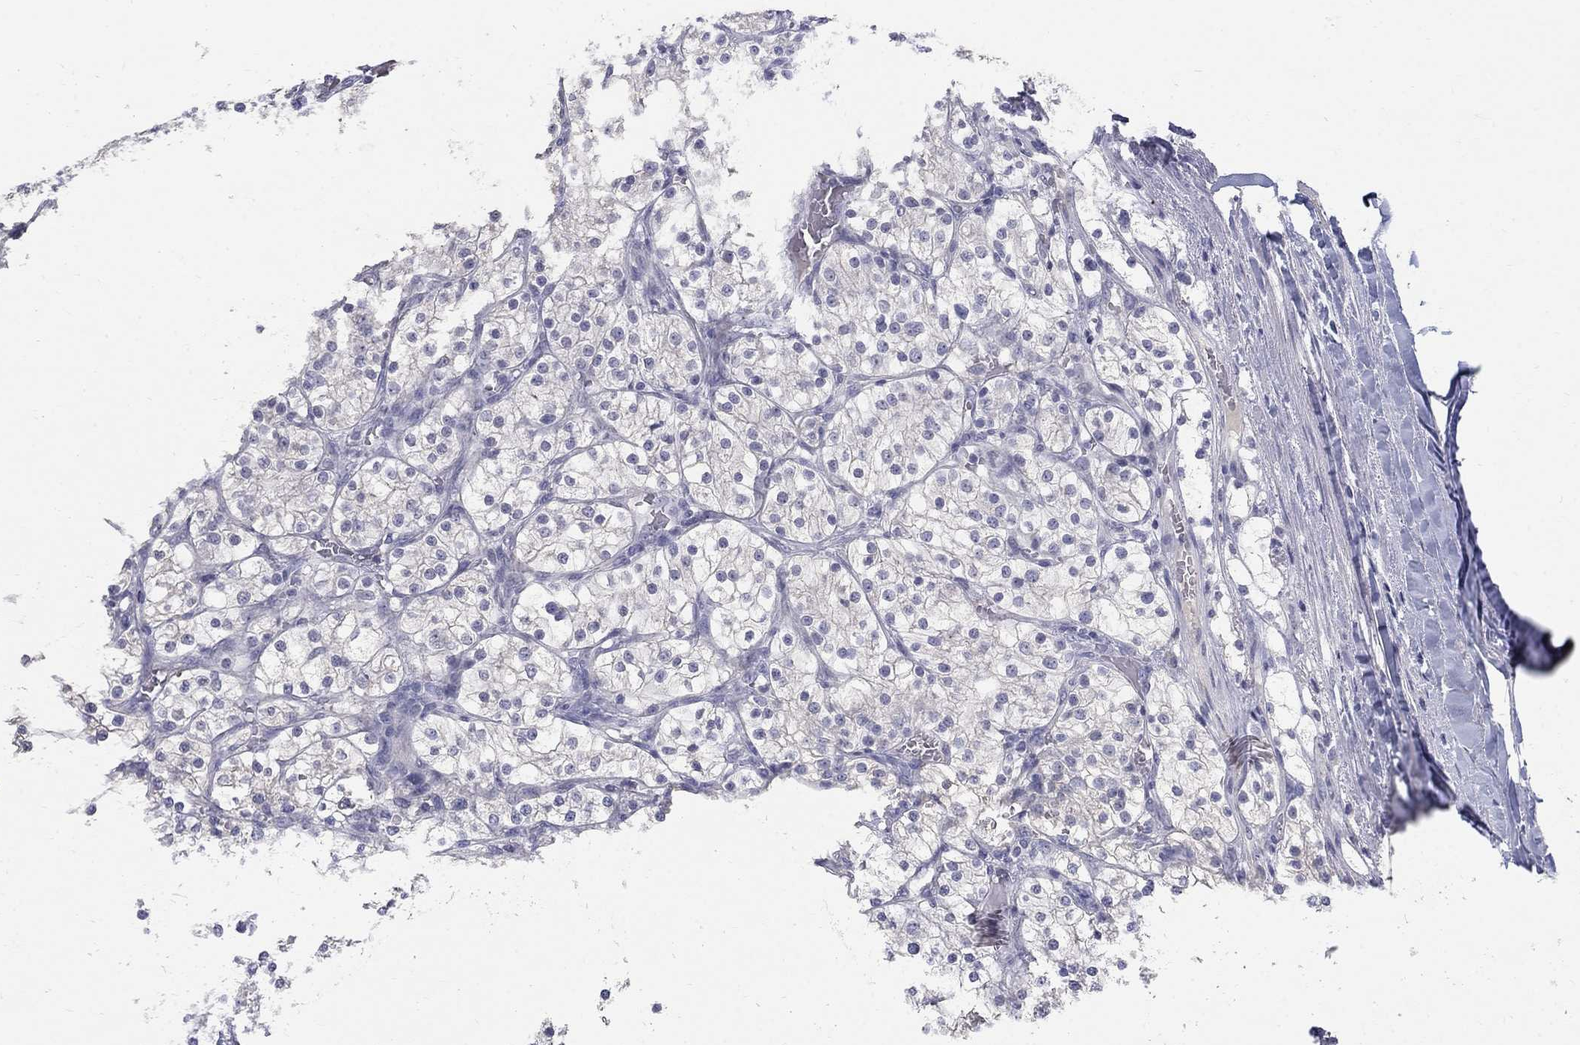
{"staining": {"intensity": "negative", "quantity": "none", "location": "none"}, "tissue": "renal cancer", "cell_type": "Tumor cells", "image_type": "cancer", "snomed": [{"axis": "morphology", "description": "Adenocarcinoma, NOS"}, {"axis": "topography", "description": "Kidney"}], "caption": "This is an immunohistochemistry histopathology image of human renal adenocarcinoma. There is no staining in tumor cells.", "gene": "PTH1R", "patient": {"sex": "male", "age": 80}}